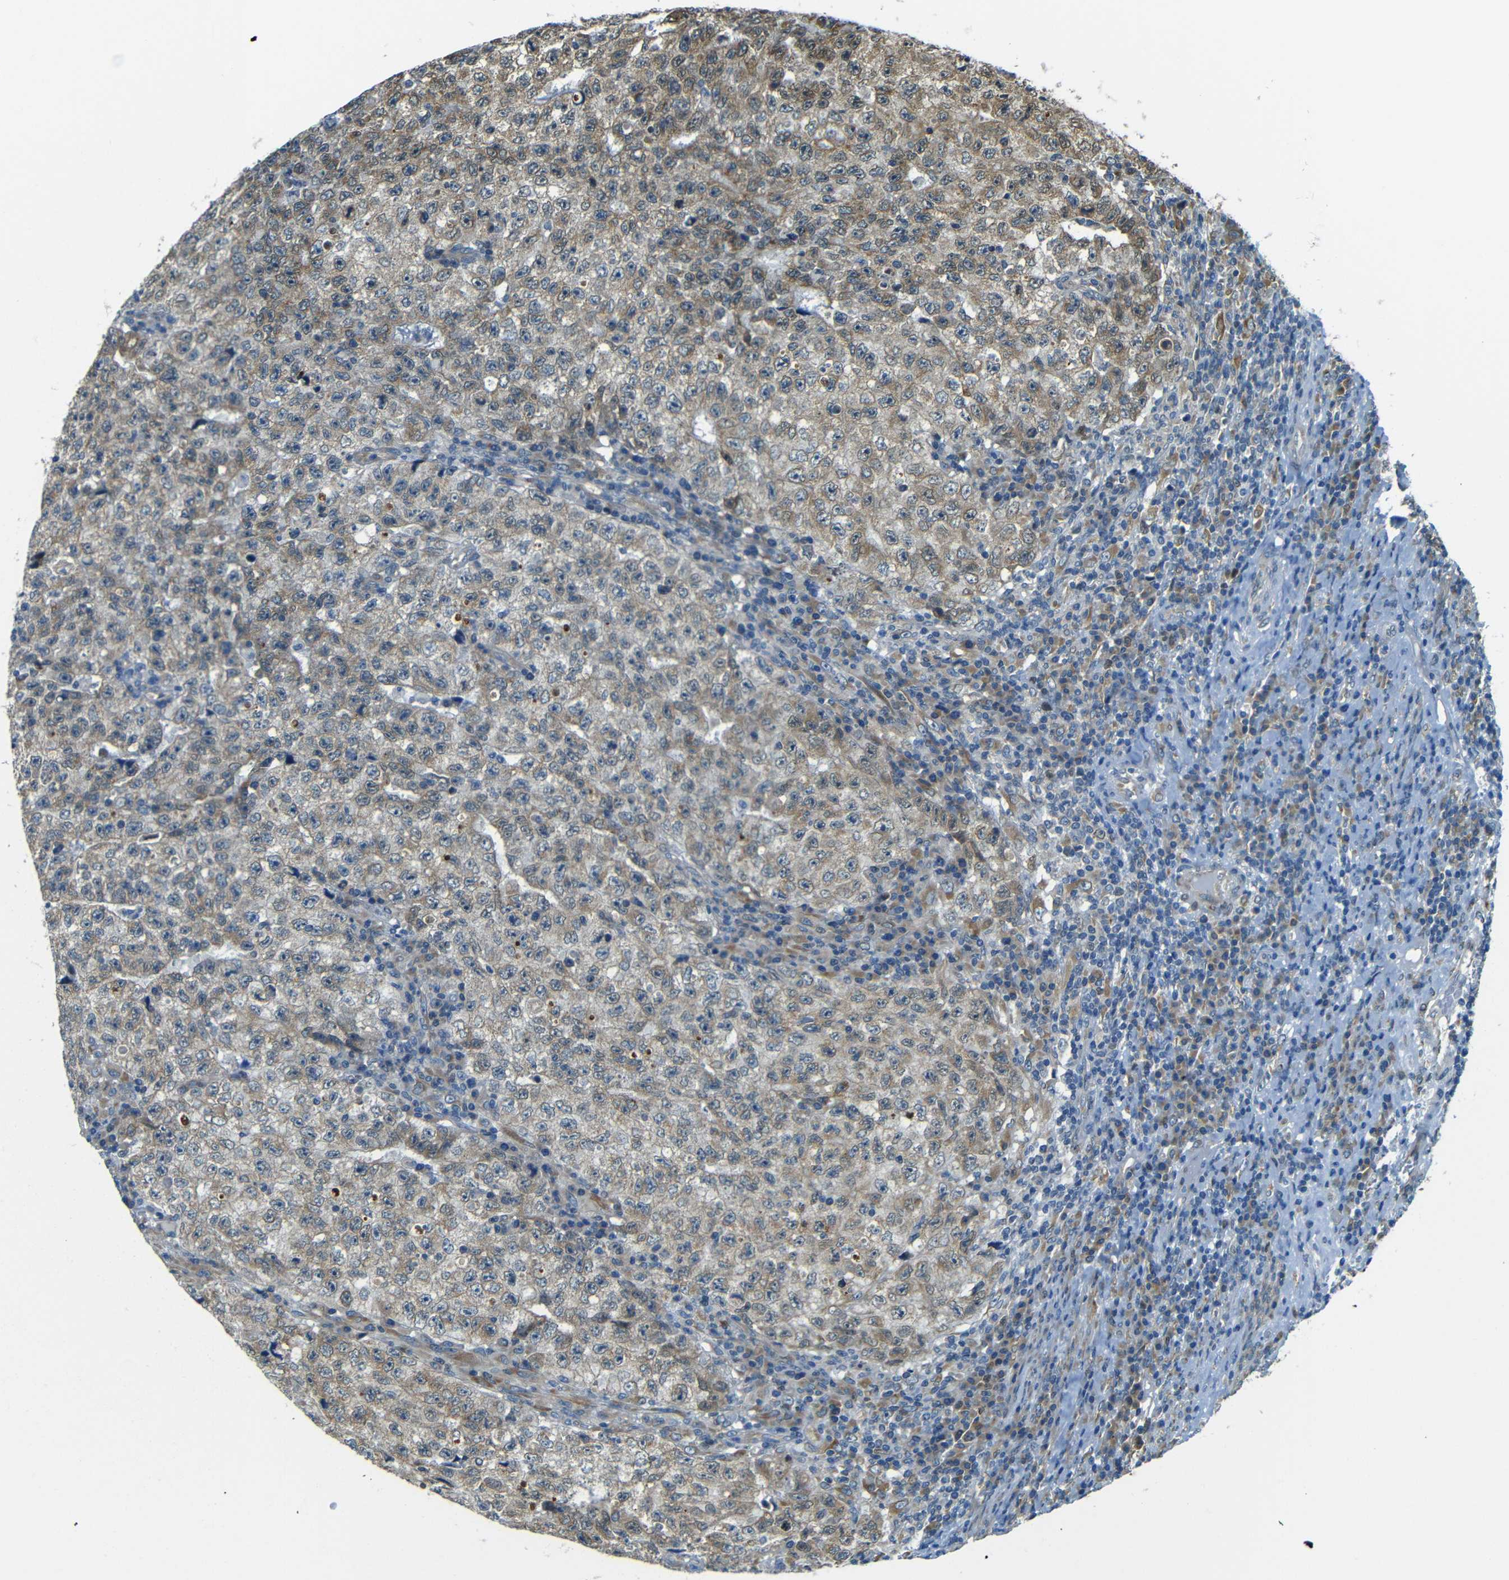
{"staining": {"intensity": "weak", "quantity": ">75%", "location": "cytoplasmic/membranous"}, "tissue": "testis cancer", "cell_type": "Tumor cells", "image_type": "cancer", "snomed": [{"axis": "morphology", "description": "Necrosis, NOS"}, {"axis": "morphology", "description": "Carcinoma, Embryonal, NOS"}, {"axis": "topography", "description": "Testis"}], "caption": "Embryonal carcinoma (testis) tissue exhibits weak cytoplasmic/membranous staining in approximately >75% of tumor cells", "gene": "VAPB", "patient": {"sex": "male", "age": 19}}